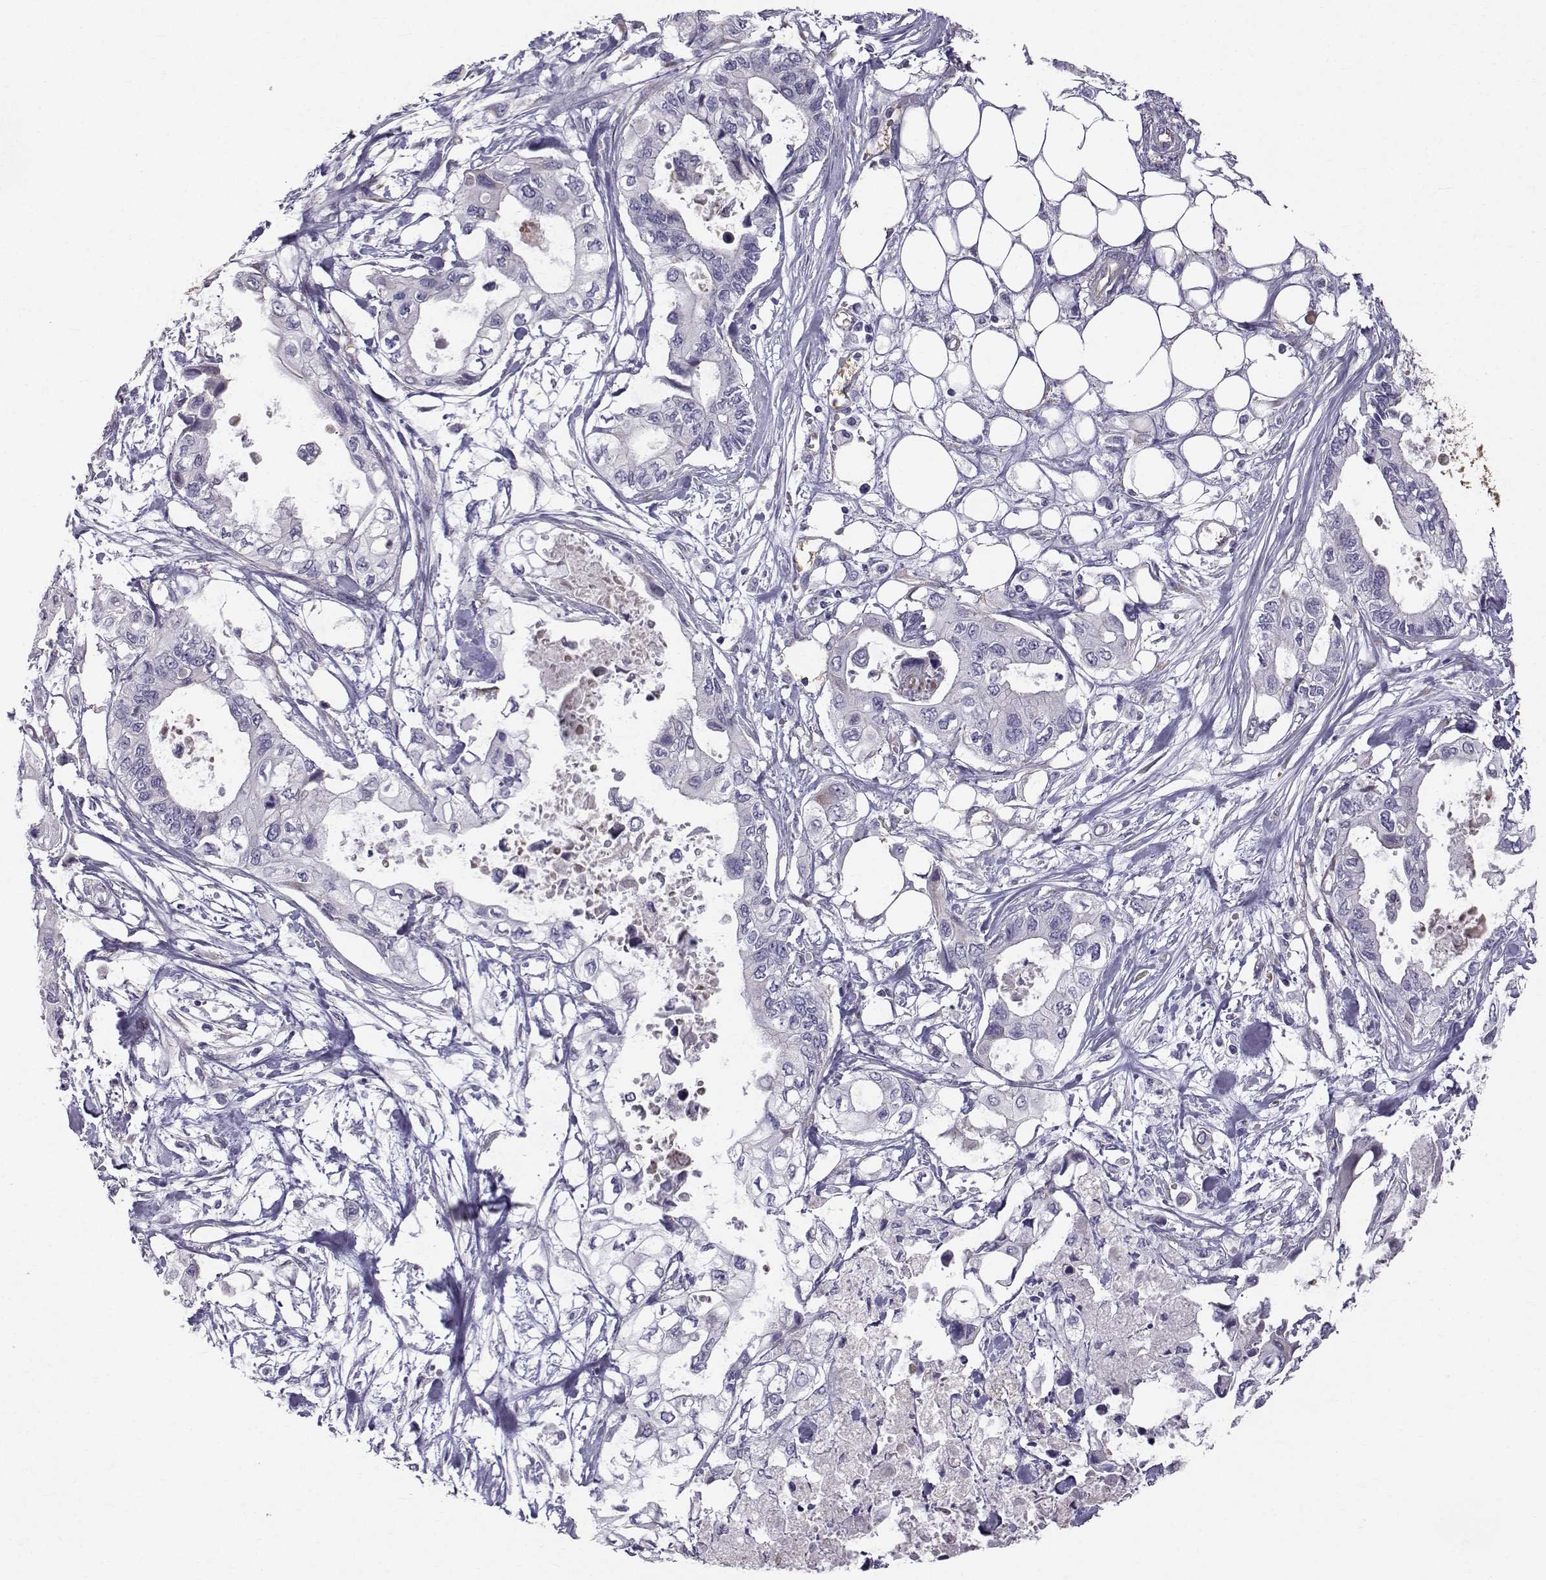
{"staining": {"intensity": "negative", "quantity": "none", "location": "none"}, "tissue": "pancreatic cancer", "cell_type": "Tumor cells", "image_type": "cancer", "snomed": [{"axis": "morphology", "description": "Adenocarcinoma, NOS"}, {"axis": "topography", "description": "Pancreas"}], "caption": "Adenocarcinoma (pancreatic) was stained to show a protein in brown. There is no significant positivity in tumor cells.", "gene": "QPCT", "patient": {"sex": "female", "age": 63}}